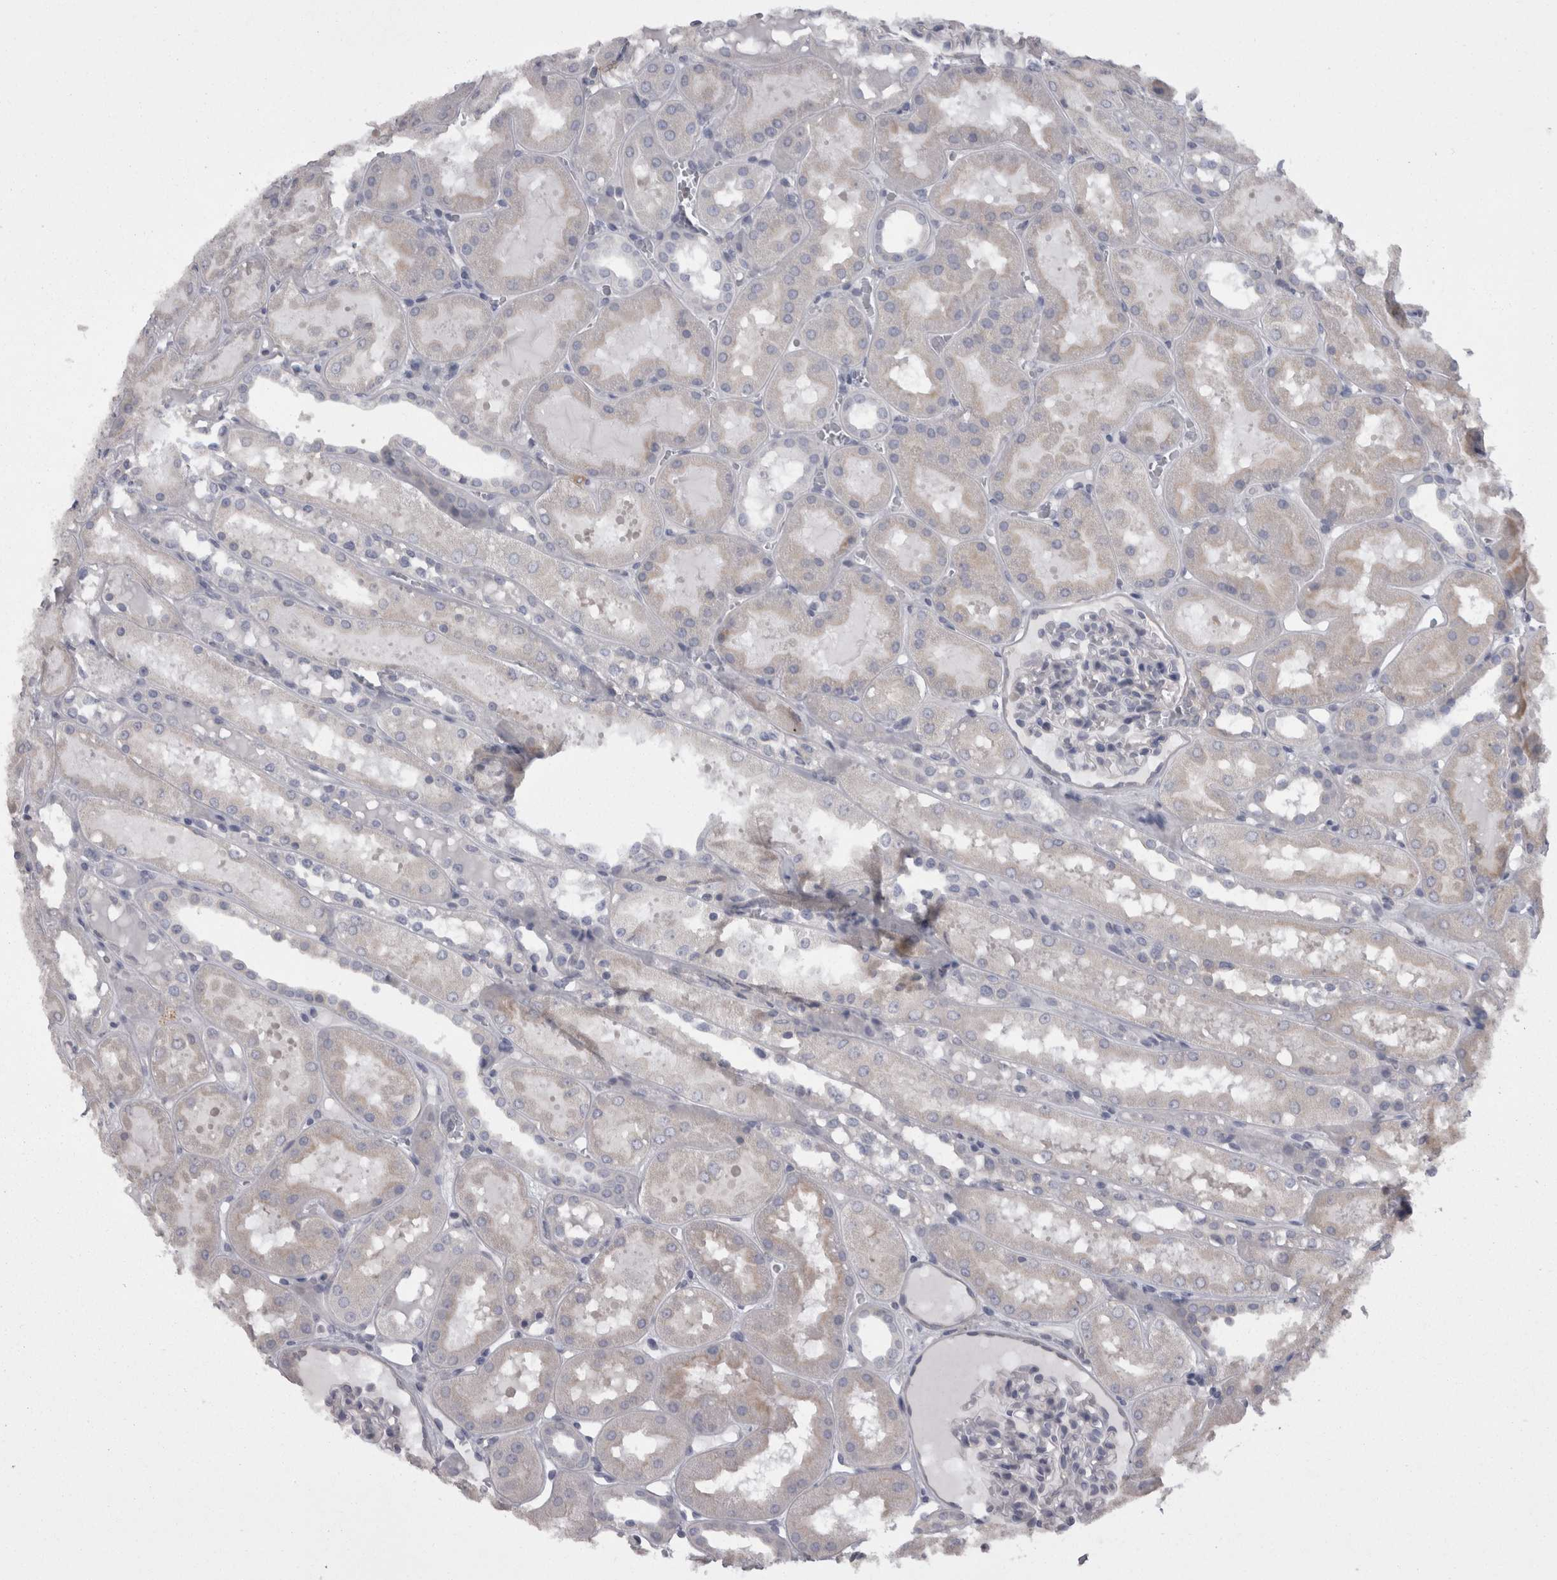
{"staining": {"intensity": "negative", "quantity": "none", "location": "none"}, "tissue": "kidney", "cell_type": "Cells in glomeruli", "image_type": "normal", "snomed": [{"axis": "morphology", "description": "Normal tissue, NOS"}, {"axis": "topography", "description": "Kidney"}, {"axis": "topography", "description": "Urinary bladder"}], "caption": "Kidney stained for a protein using immunohistochemistry displays no positivity cells in glomeruli.", "gene": "CAMK2D", "patient": {"sex": "male", "age": 16}}